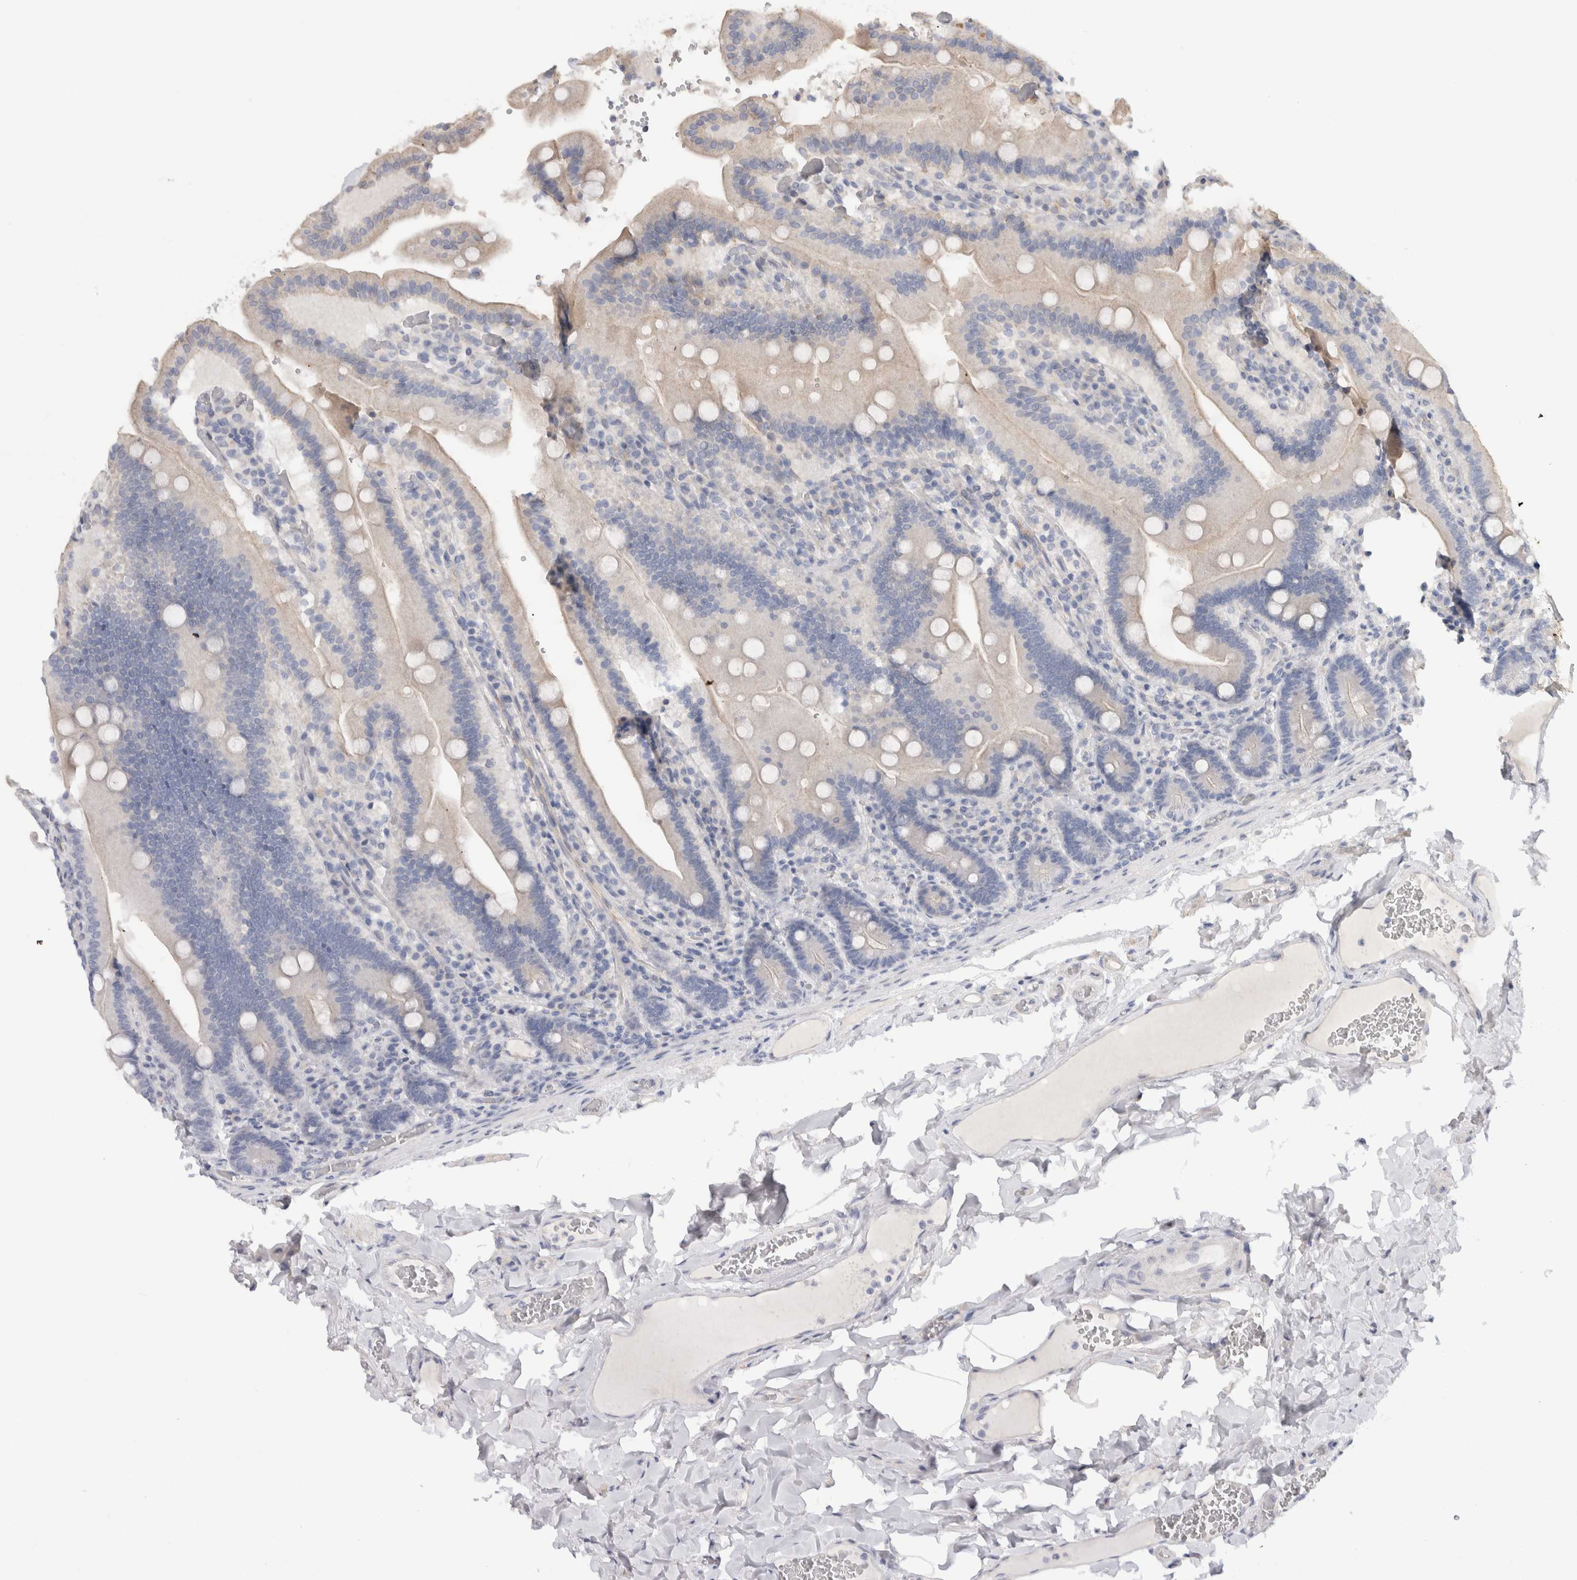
{"staining": {"intensity": "negative", "quantity": "none", "location": "none"}, "tissue": "duodenum", "cell_type": "Glandular cells", "image_type": "normal", "snomed": [{"axis": "morphology", "description": "Normal tissue, NOS"}, {"axis": "topography", "description": "Duodenum"}], "caption": "This is an immunohistochemistry image of benign human duodenum. There is no expression in glandular cells.", "gene": "AFP", "patient": {"sex": "female", "age": 62}}